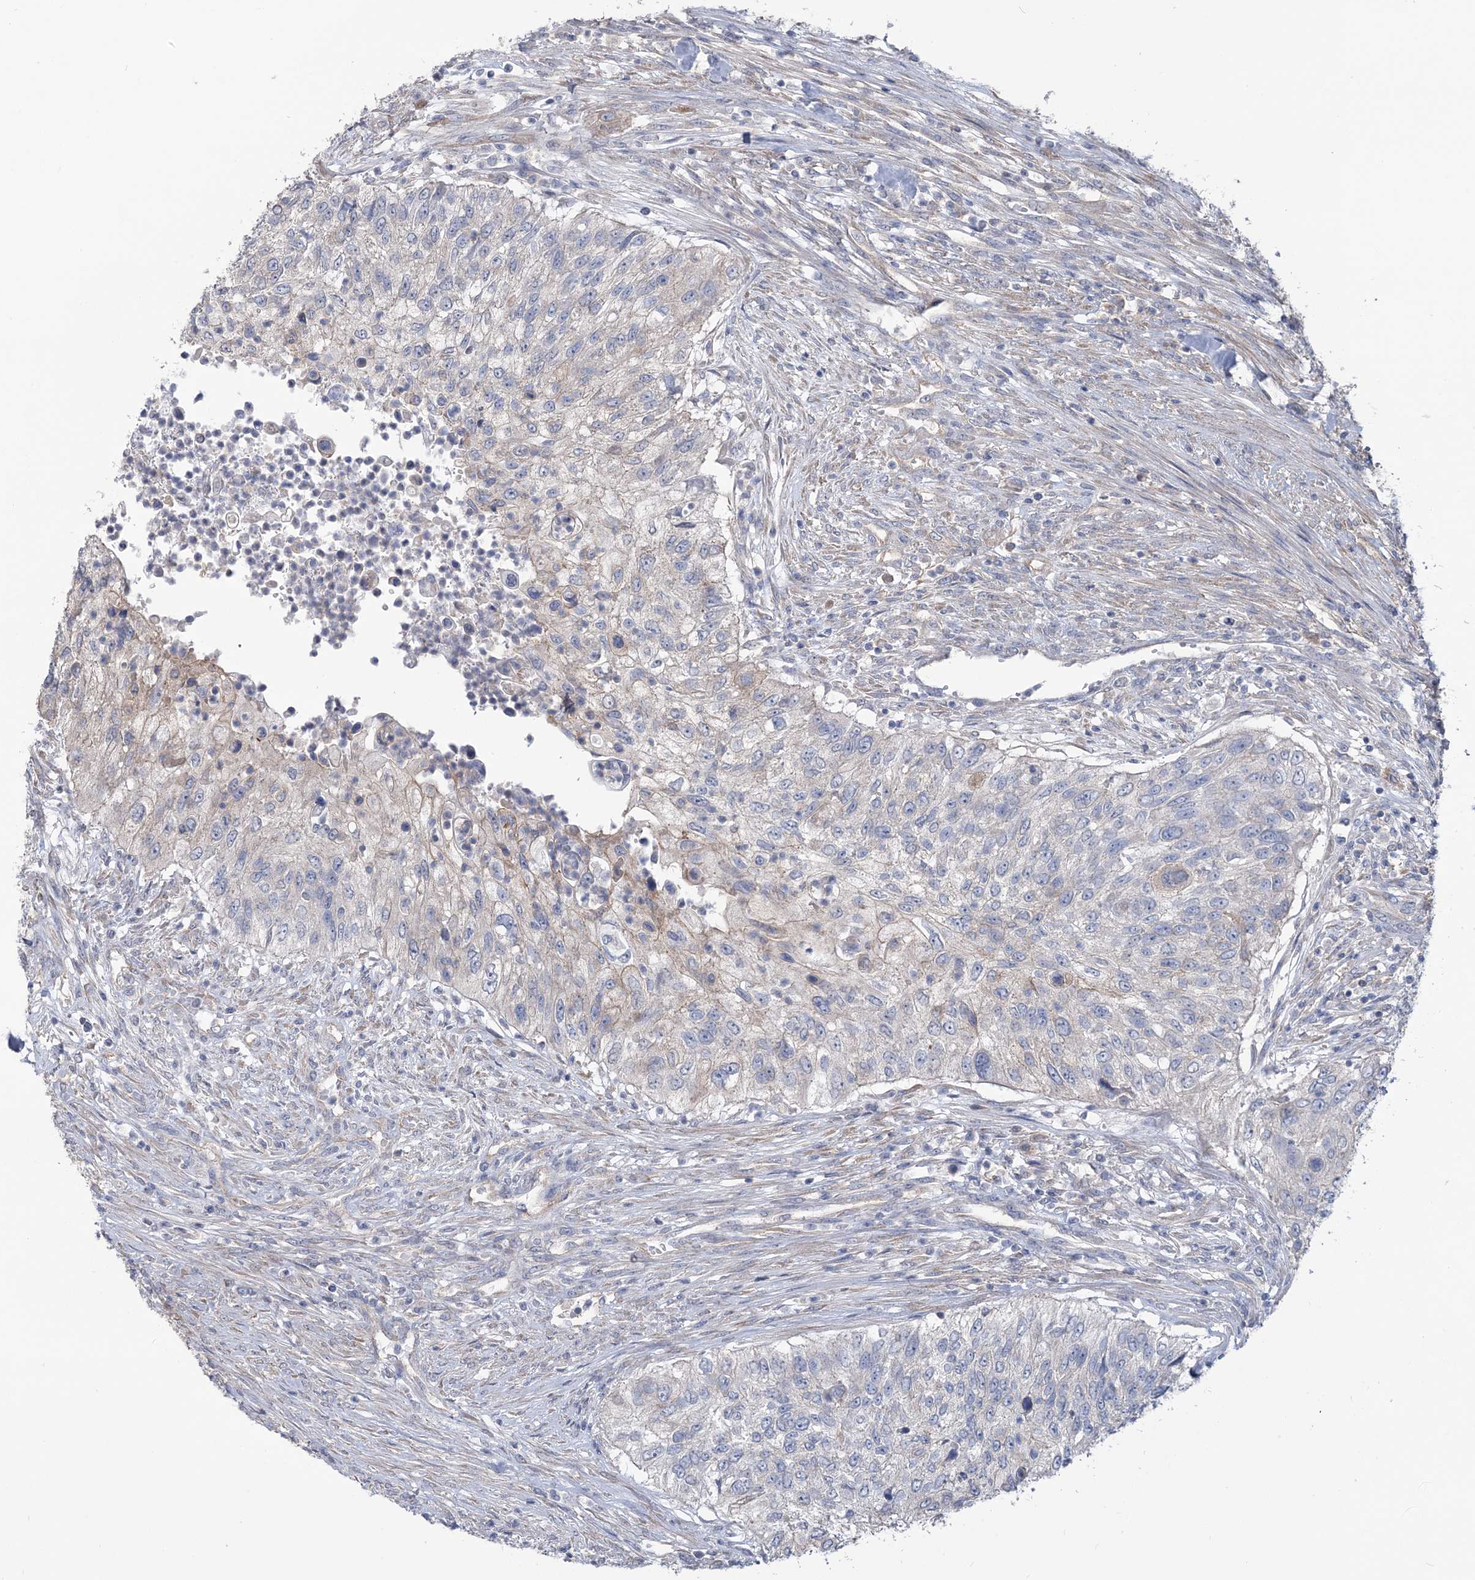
{"staining": {"intensity": "negative", "quantity": "none", "location": "none"}, "tissue": "urothelial cancer", "cell_type": "Tumor cells", "image_type": "cancer", "snomed": [{"axis": "morphology", "description": "Urothelial carcinoma, High grade"}, {"axis": "topography", "description": "Urinary bladder"}], "caption": "Human urothelial cancer stained for a protein using immunohistochemistry (IHC) demonstrates no positivity in tumor cells.", "gene": "RAB11FIP5", "patient": {"sex": "female", "age": 60}}